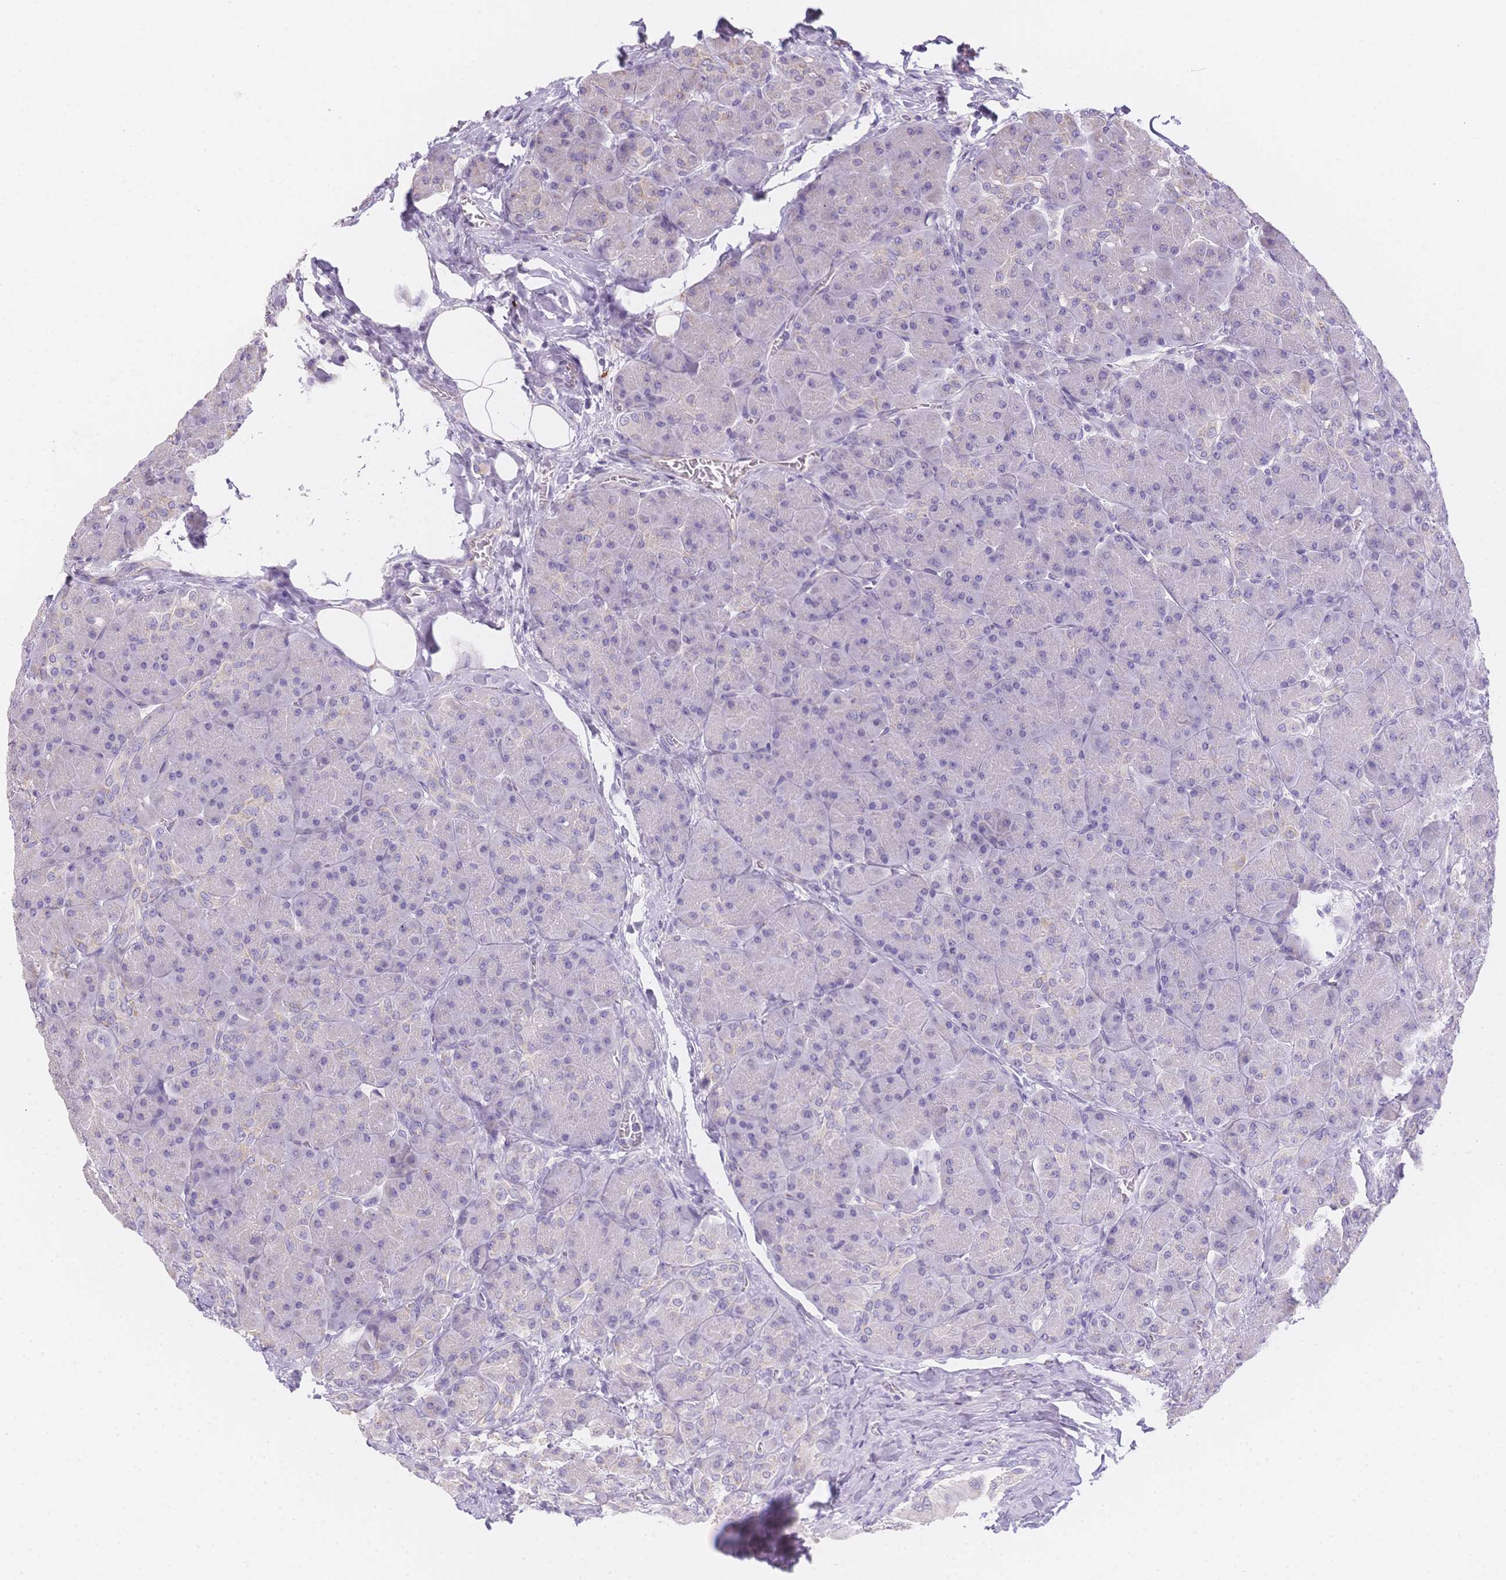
{"staining": {"intensity": "weak", "quantity": "<25%", "location": "cytoplasmic/membranous"}, "tissue": "pancreas", "cell_type": "Exocrine glandular cells", "image_type": "normal", "snomed": [{"axis": "morphology", "description": "Normal tissue, NOS"}, {"axis": "topography", "description": "Pancreas"}], "caption": "High magnification brightfield microscopy of benign pancreas stained with DAB (3,3'-diaminobenzidine) (brown) and counterstained with hematoxylin (blue): exocrine glandular cells show no significant expression. (Brightfield microscopy of DAB (3,3'-diaminobenzidine) immunohistochemistry at high magnification).", "gene": "SMYD1", "patient": {"sex": "male", "age": 55}}